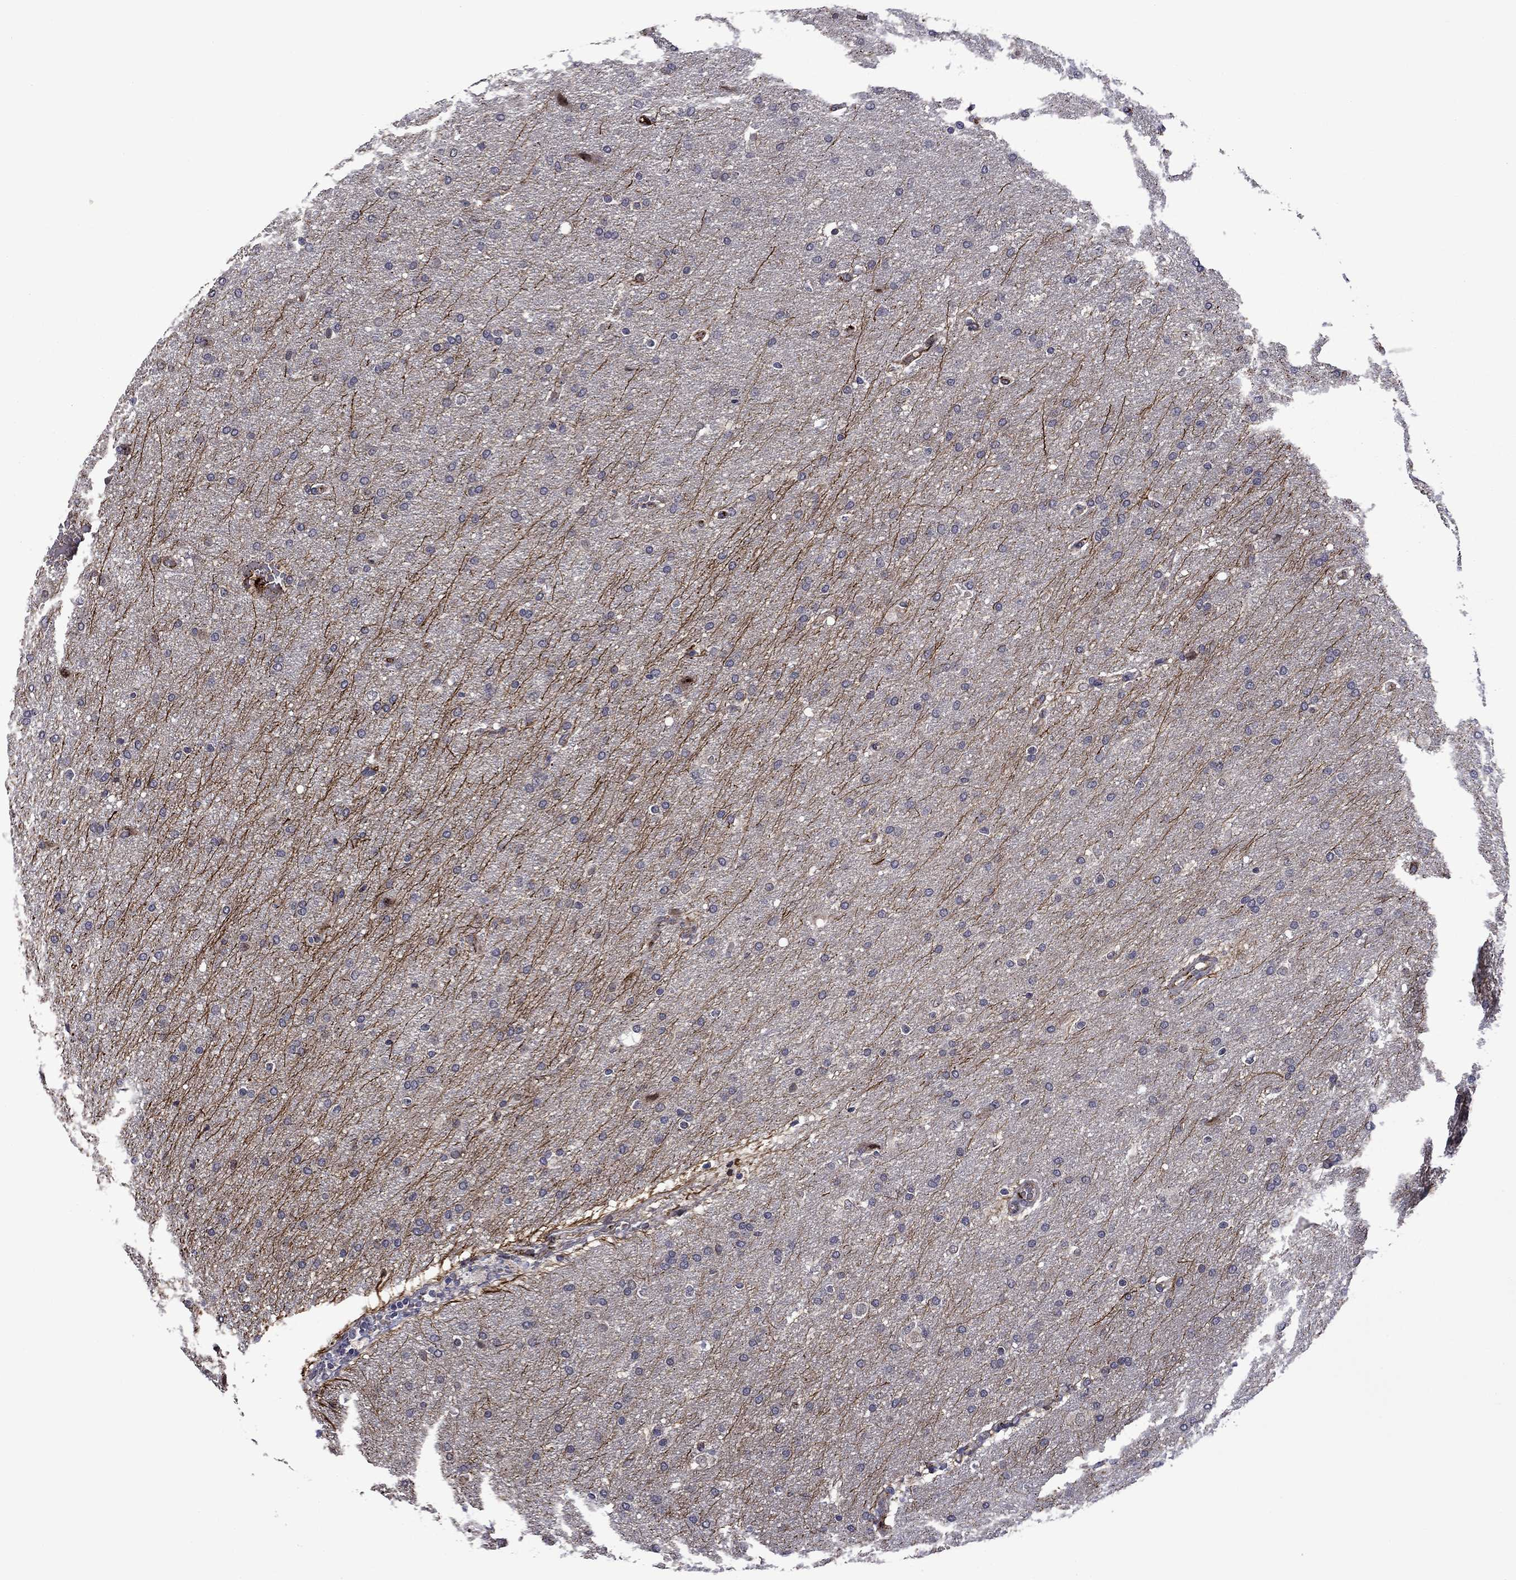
{"staining": {"intensity": "negative", "quantity": "none", "location": "none"}, "tissue": "glioma", "cell_type": "Tumor cells", "image_type": "cancer", "snomed": [{"axis": "morphology", "description": "Glioma, malignant, Low grade"}, {"axis": "topography", "description": "Brain"}], "caption": "A histopathology image of low-grade glioma (malignant) stained for a protein displays no brown staining in tumor cells.", "gene": "SLITRK1", "patient": {"sex": "female", "age": 37}}